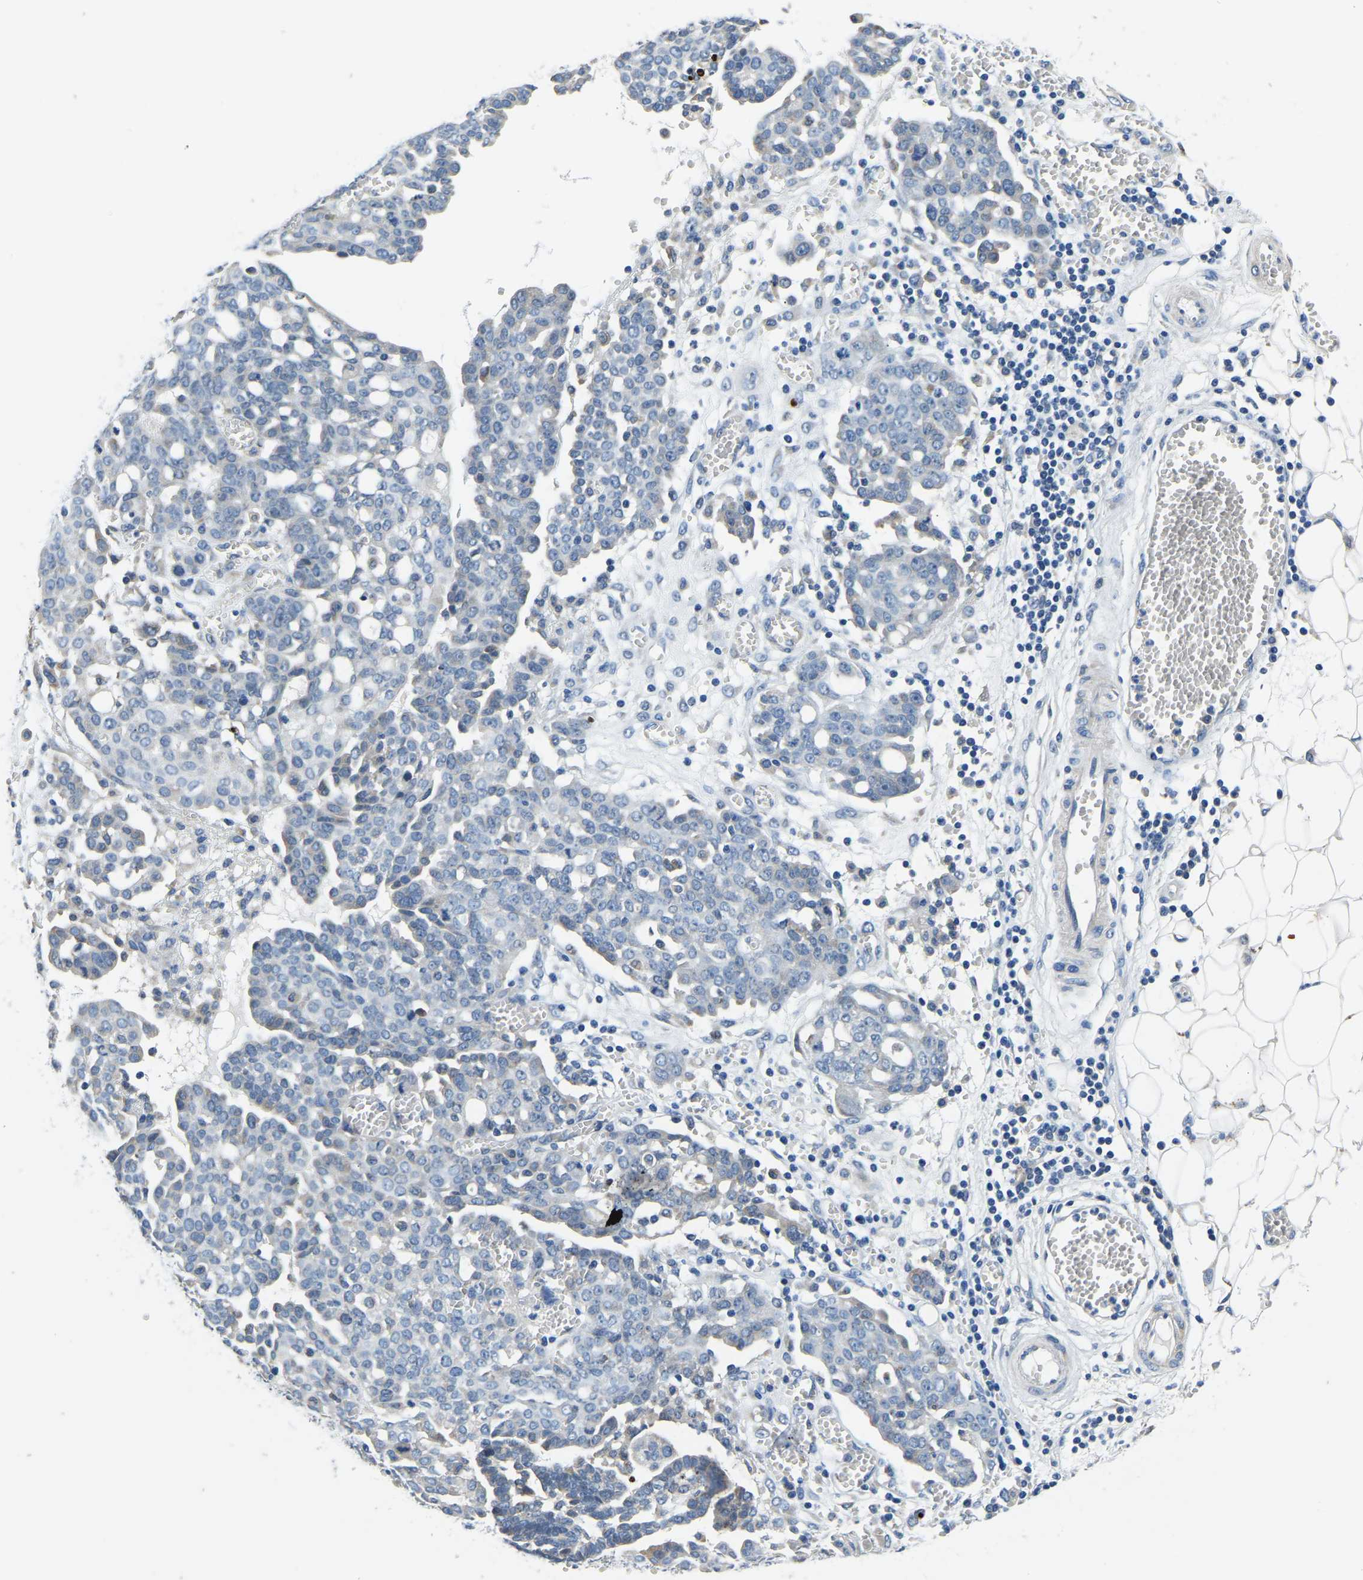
{"staining": {"intensity": "negative", "quantity": "none", "location": "none"}, "tissue": "ovarian cancer", "cell_type": "Tumor cells", "image_type": "cancer", "snomed": [{"axis": "morphology", "description": "Cystadenocarcinoma, serous, NOS"}, {"axis": "topography", "description": "Soft tissue"}, {"axis": "topography", "description": "Ovary"}], "caption": "There is no significant staining in tumor cells of serous cystadenocarcinoma (ovarian).", "gene": "LIAS", "patient": {"sex": "female", "age": 57}}